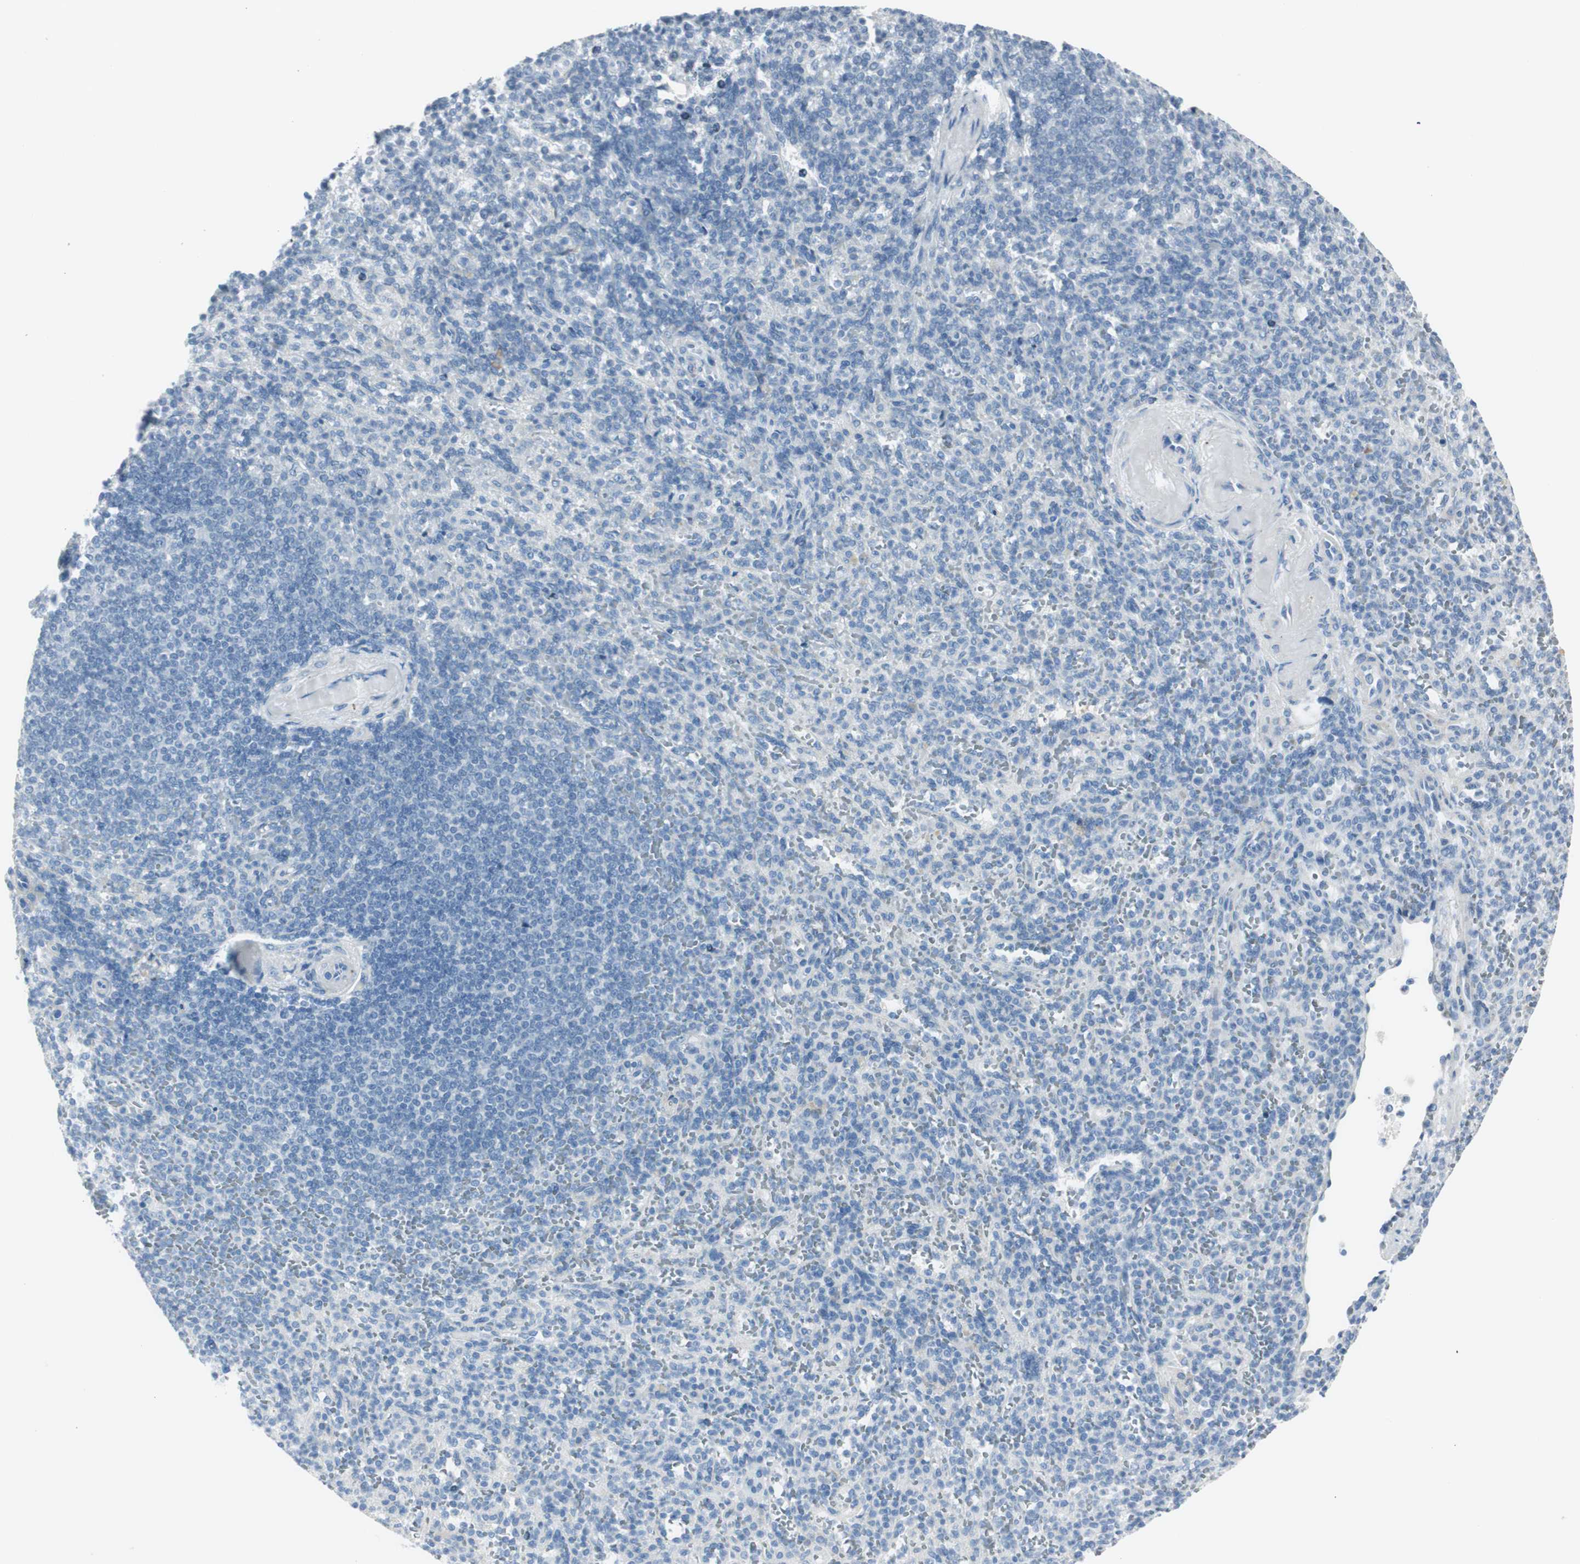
{"staining": {"intensity": "negative", "quantity": "none", "location": "none"}, "tissue": "spleen", "cell_type": "Cells in red pulp", "image_type": "normal", "snomed": [{"axis": "morphology", "description": "Normal tissue, NOS"}, {"axis": "topography", "description": "Spleen"}], "caption": "Spleen stained for a protein using IHC reveals no expression cells in red pulp.", "gene": "CDHR5", "patient": {"sex": "female", "age": 74}}